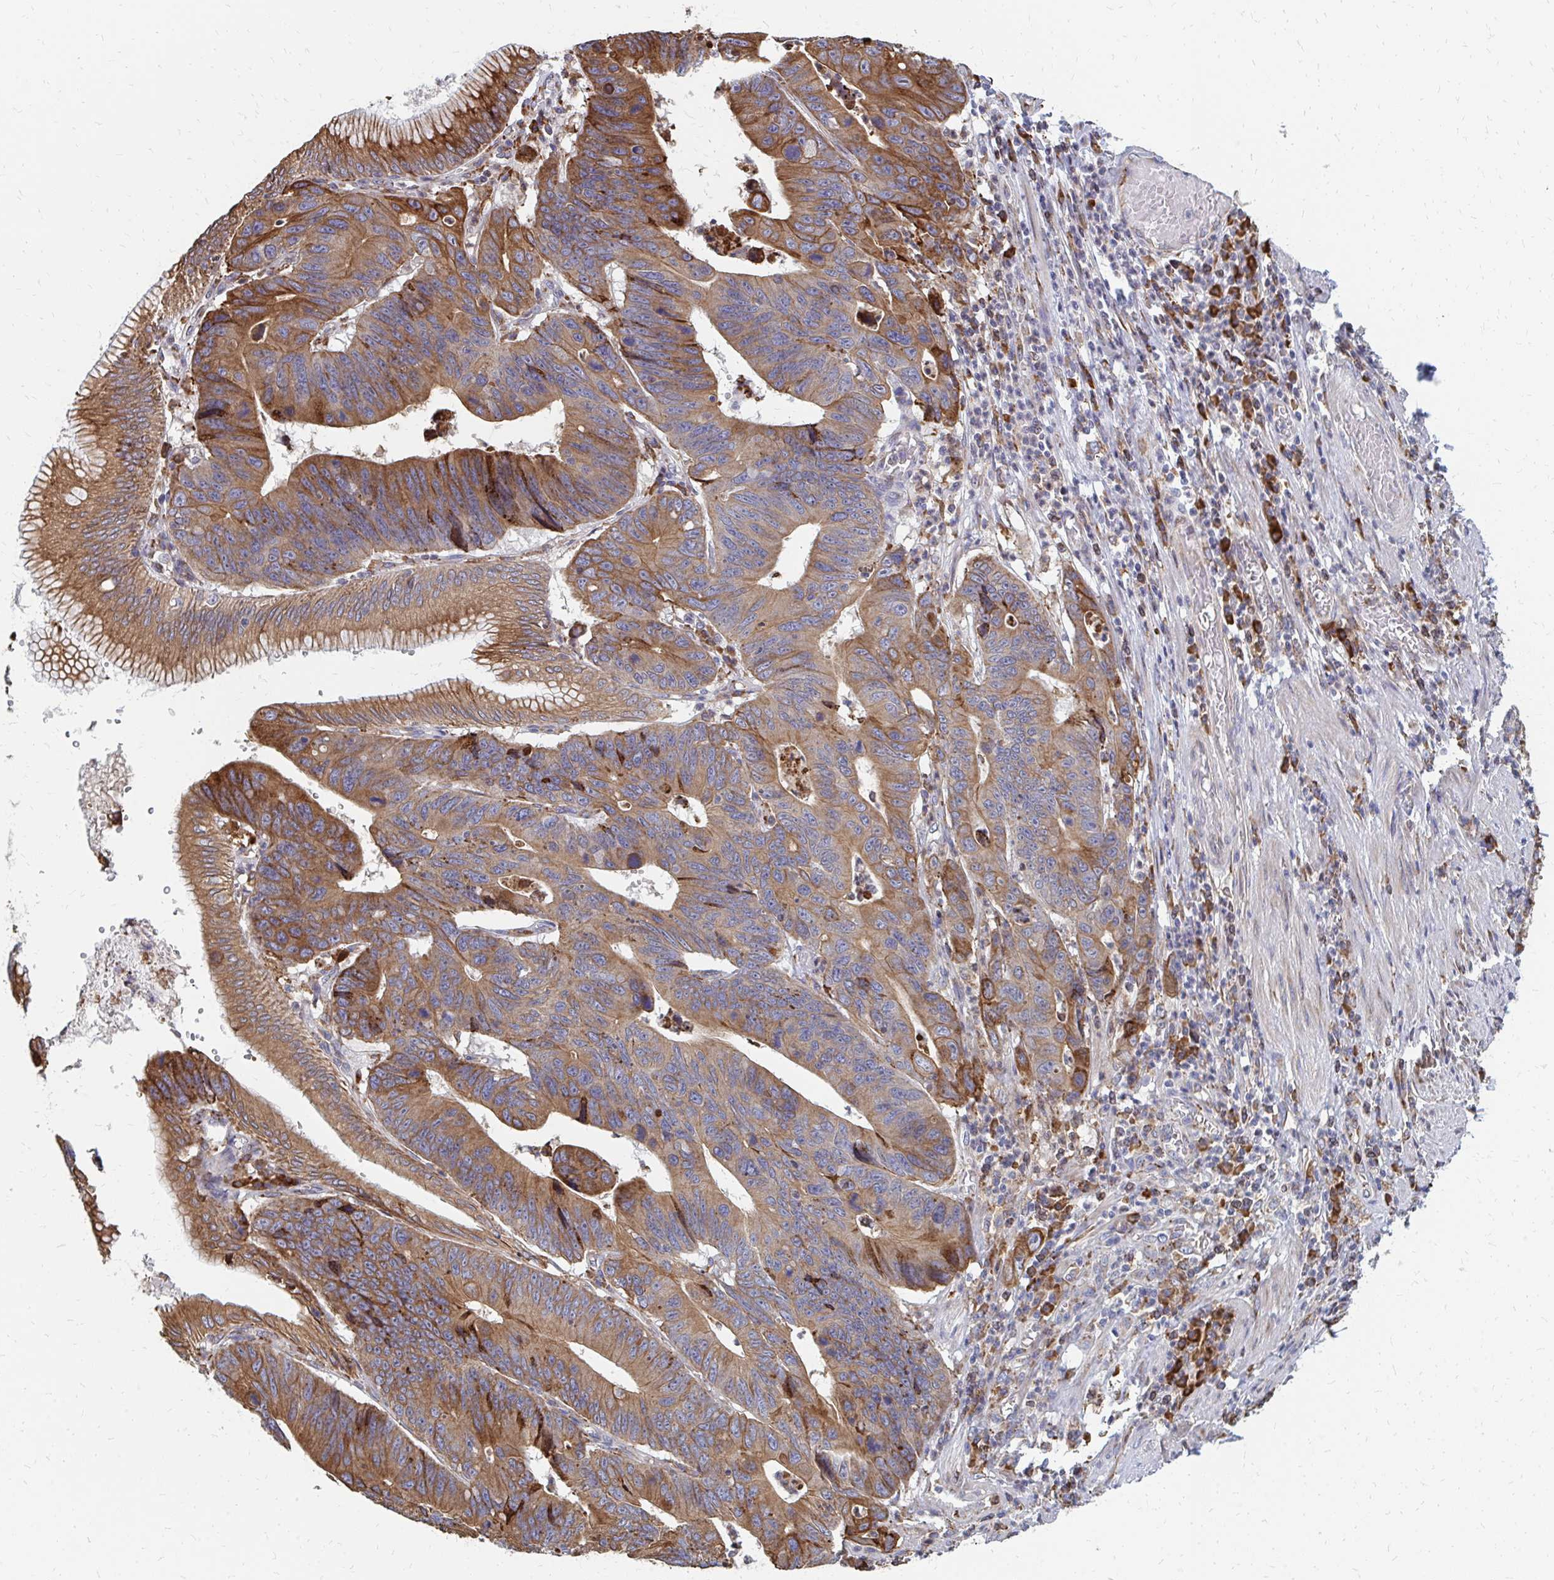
{"staining": {"intensity": "moderate", "quantity": ">75%", "location": "cytoplasmic/membranous"}, "tissue": "stomach cancer", "cell_type": "Tumor cells", "image_type": "cancer", "snomed": [{"axis": "morphology", "description": "Adenocarcinoma, NOS"}, {"axis": "topography", "description": "Stomach"}], "caption": "The micrograph exhibits a brown stain indicating the presence of a protein in the cytoplasmic/membranous of tumor cells in stomach cancer (adenocarcinoma). (DAB (3,3'-diaminobenzidine) IHC, brown staining for protein, blue staining for nuclei).", "gene": "PPP1R13L", "patient": {"sex": "male", "age": 59}}